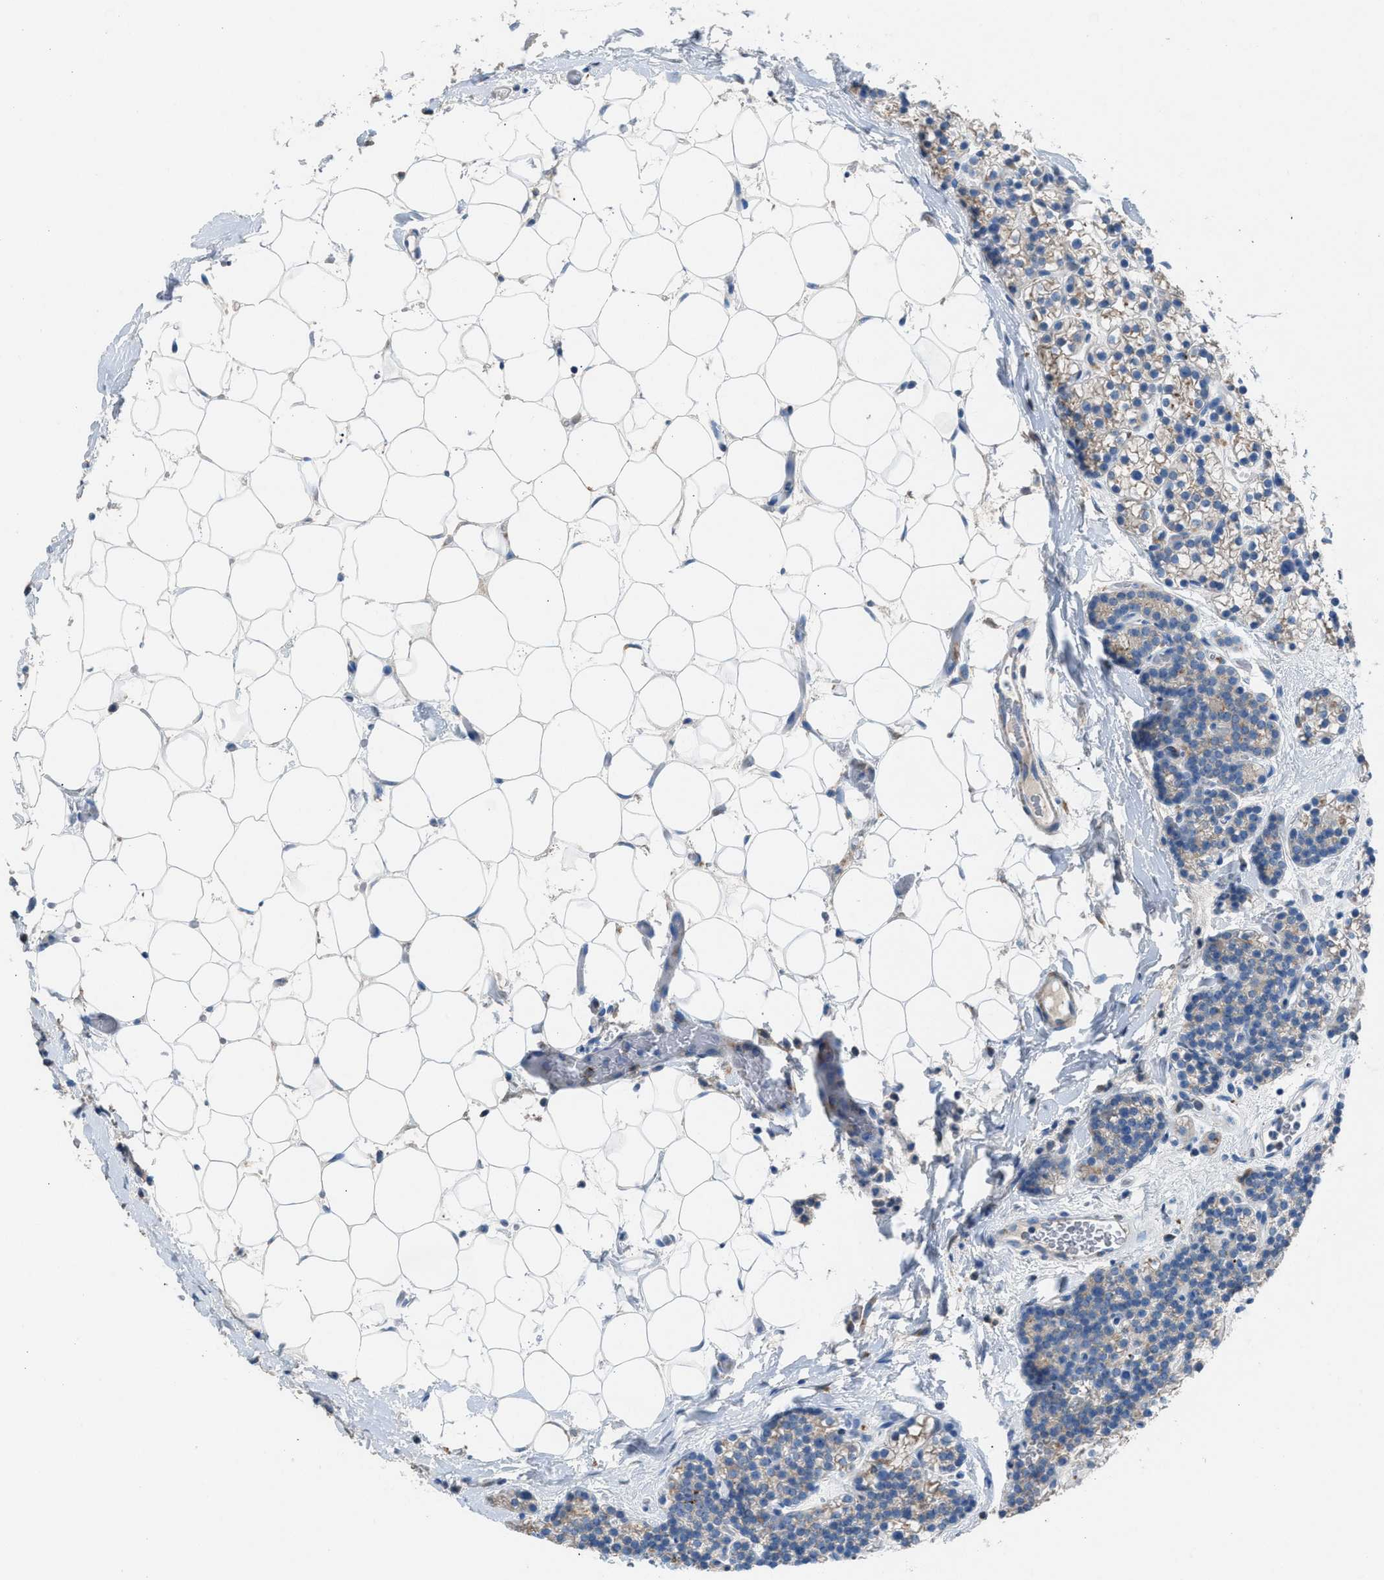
{"staining": {"intensity": "weak", "quantity": "<25%", "location": "cytoplasmic/membranous"}, "tissue": "parathyroid gland", "cell_type": "Glandular cells", "image_type": "normal", "snomed": [{"axis": "morphology", "description": "Normal tissue, NOS"}, {"axis": "morphology", "description": "Adenoma, NOS"}, {"axis": "topography", "description": "Parathyroid gland"}], "caption": "Human parathyroid gland stained for a protein using IHC exhibits no staining in glandular cells.", "gene": "AOAH", "patient": {"sex": "female", "age": 54}}